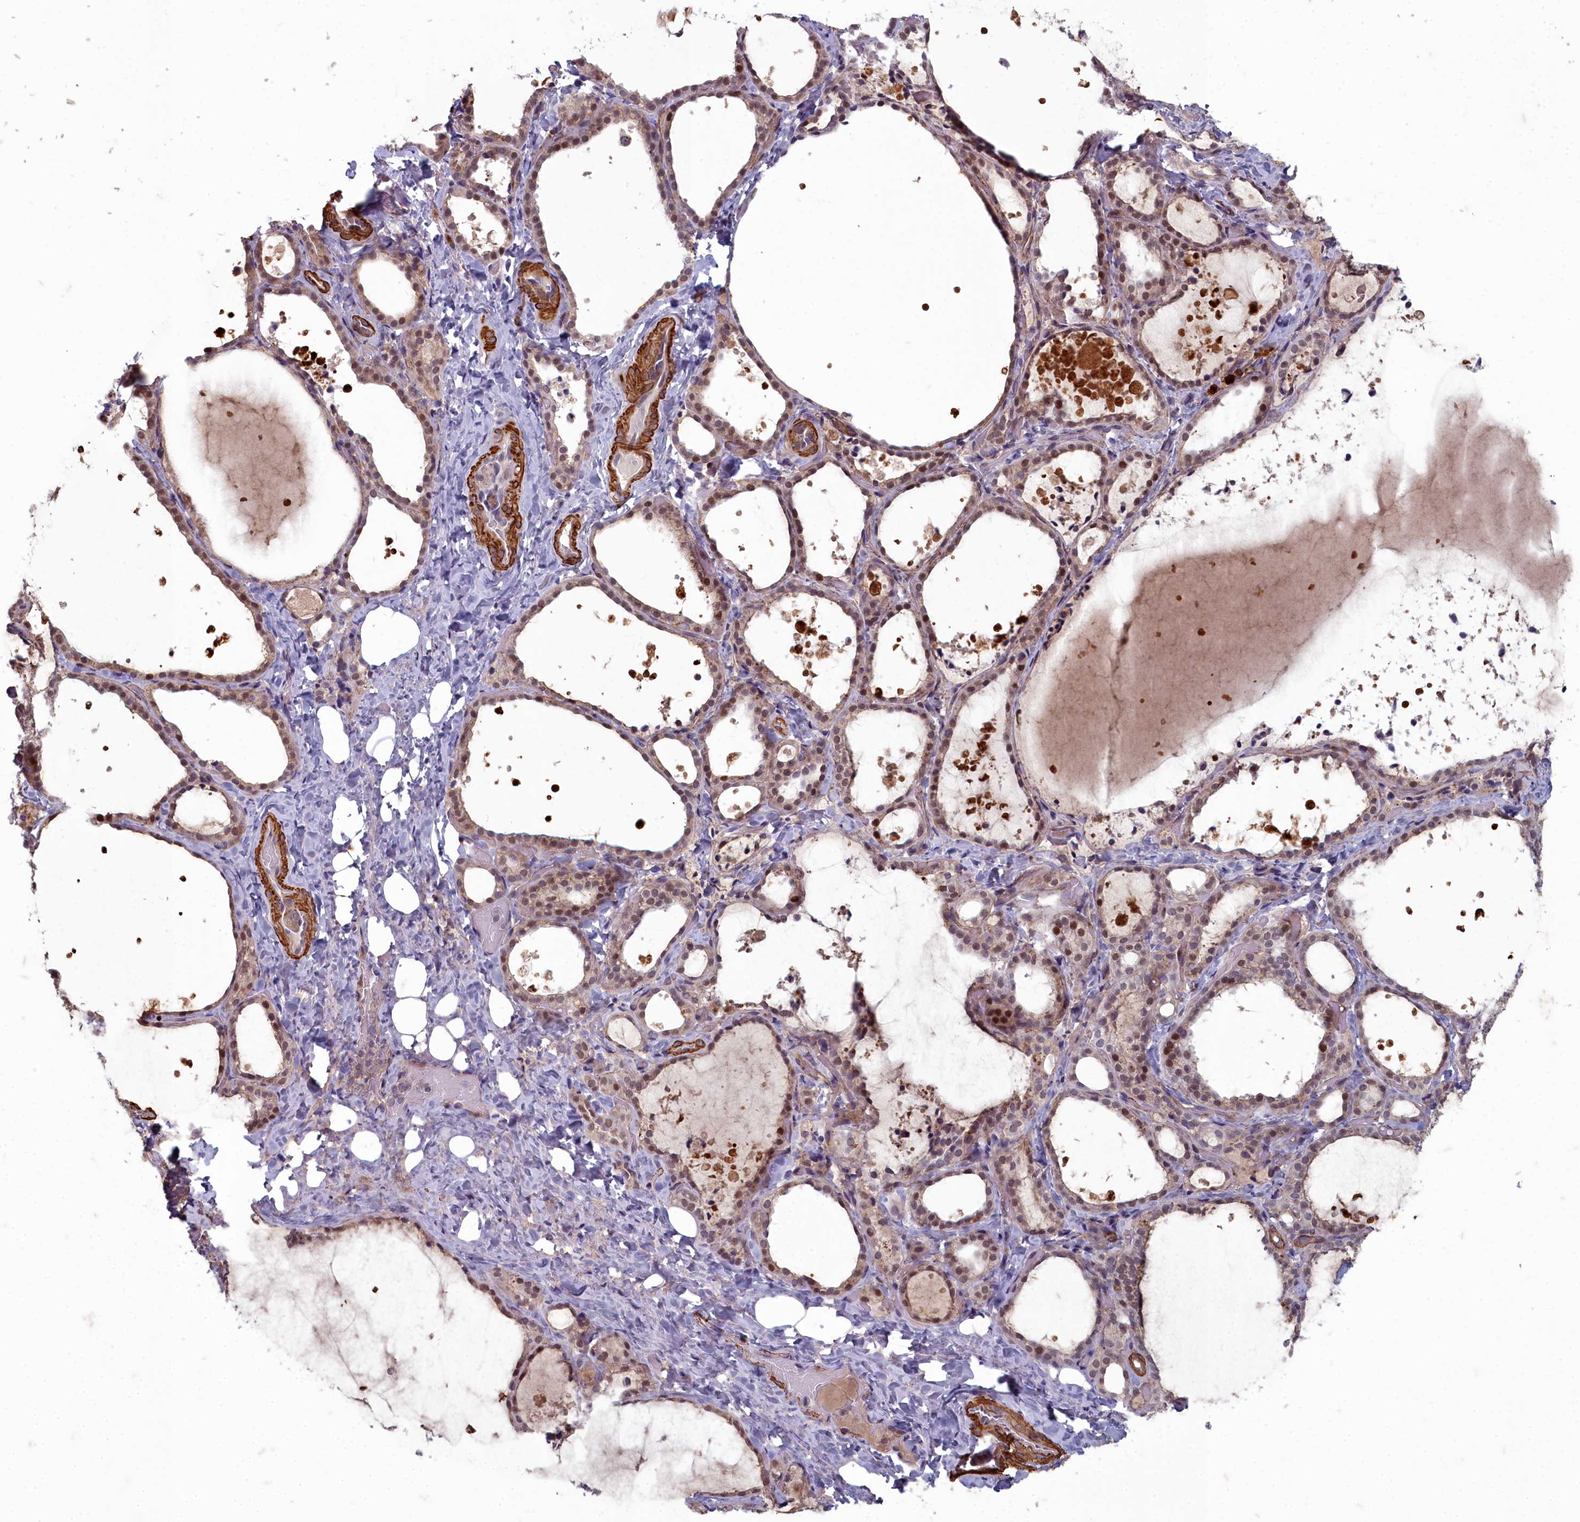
{"staining": {"intensity": "moderate", "quantity": ">75%", "location": "cytoplasmic/membranous,nuclear"}, "tissue": "thyroid gland", "cell_type": "Glandular cells", "image_type": "normal", "snomed": [{"axis": "morphology", "description": "Normal tissue, NOS"}, {"axis": "topography", "description": "Thyroid gland"}], "caption": "Glandular cells demonstrate moderate cytoplasmic/membranous,nuclear expression in approximately >75% of cells in normal thyroid gland.", "gene": "ZNF626", "patient": {"sex": "female", "age": 44}}